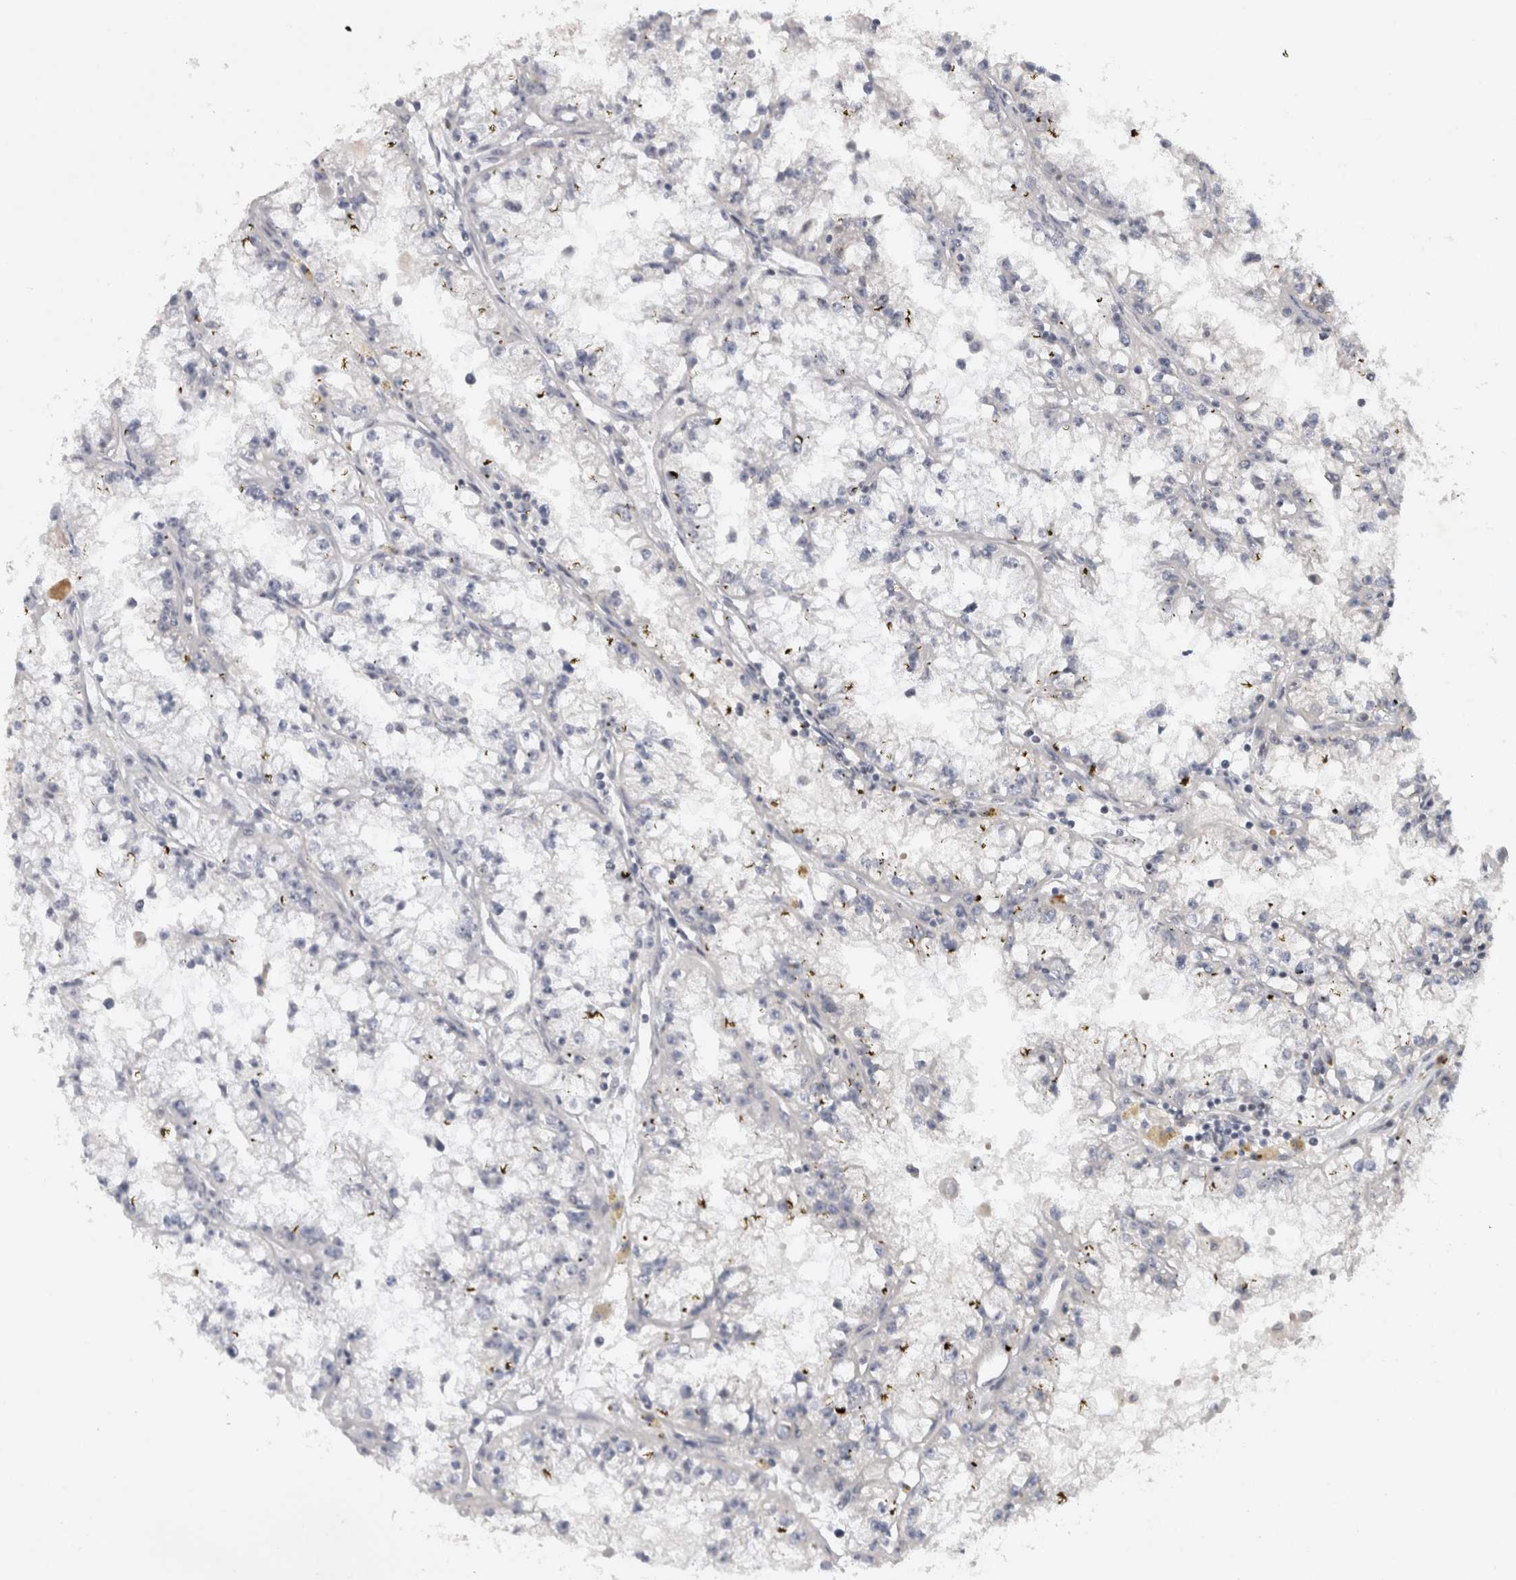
{"staining": {"intensity": "negative", "quantity": "none", "location": "none"}, "tissue": "renal cancer", "cell_type": "Tumor cells", "image_type": "cancer", "snomed": [{"axis": "morphology", "description": "Adenocarcinoma, NOS"}, {"axis": "topography", "description": "Kidney"}], "caption": "Immunohistochemistry (IHC) image of neoplastic tissue: human renal adenocarcinoma stained with DAB shows no significant protein expression in tumor cells.", "gene": "HESX1", "patient": {"sex": "male", "age": 56}}